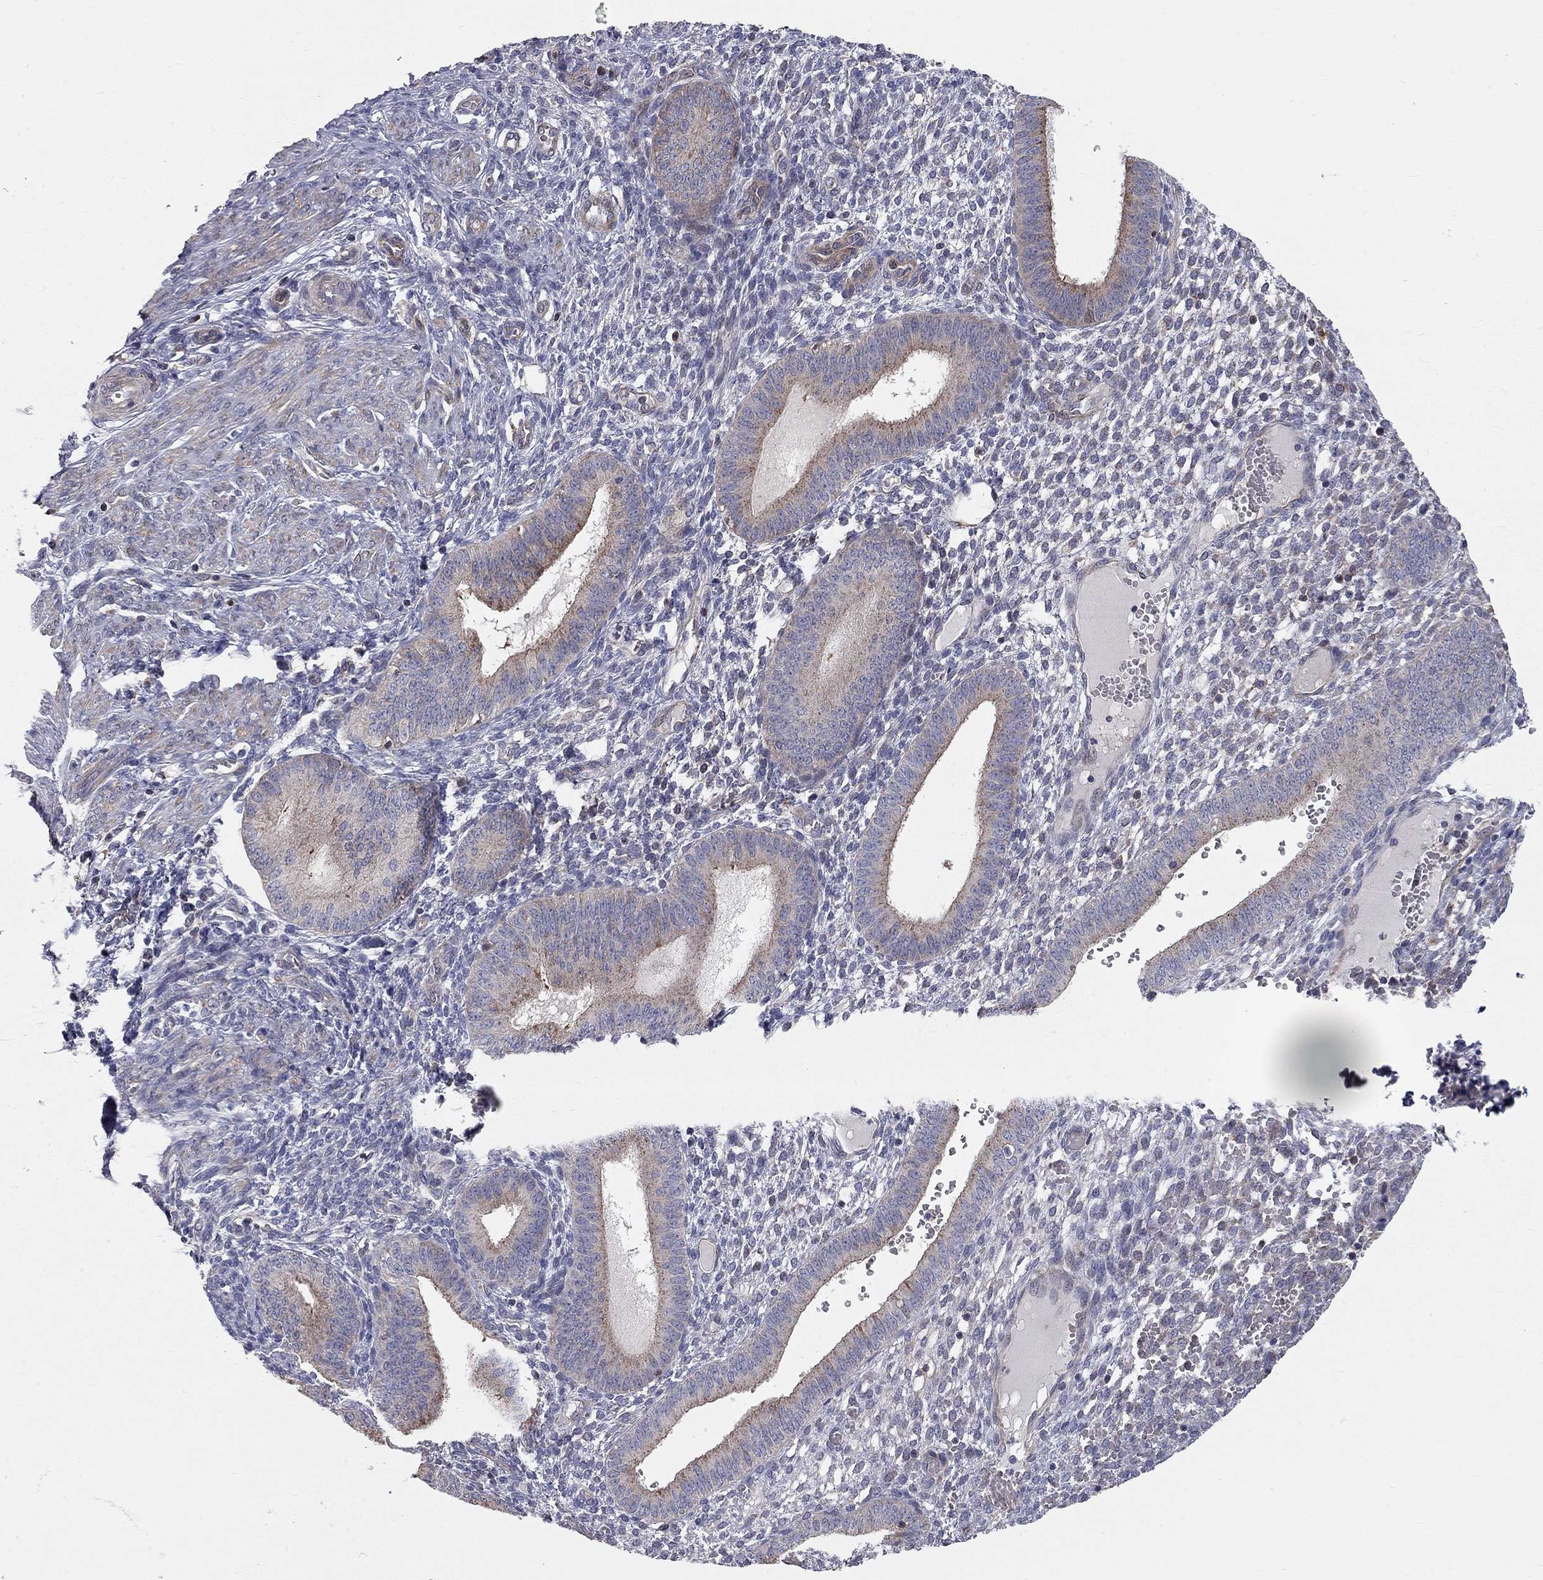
{"staining": {"intensity": "negative", "quantity": "none", "location": "none"}, "tissue": "endometrium", "cell_type": "Cells in endometrial stroma", "image_type": "normal", "snomed": [{"axis": "morphology", "description": "Normal tissue, NOS"}, {"axis": "topography", "description": "Endometrium"}], "caption": "This is an immunohistochemistry image of unremarkable human endometrium. There is no expression in cells in endometrial stroma.", "gene": "KANSL1L", "patient": {"sex": "female", "age": 42}}